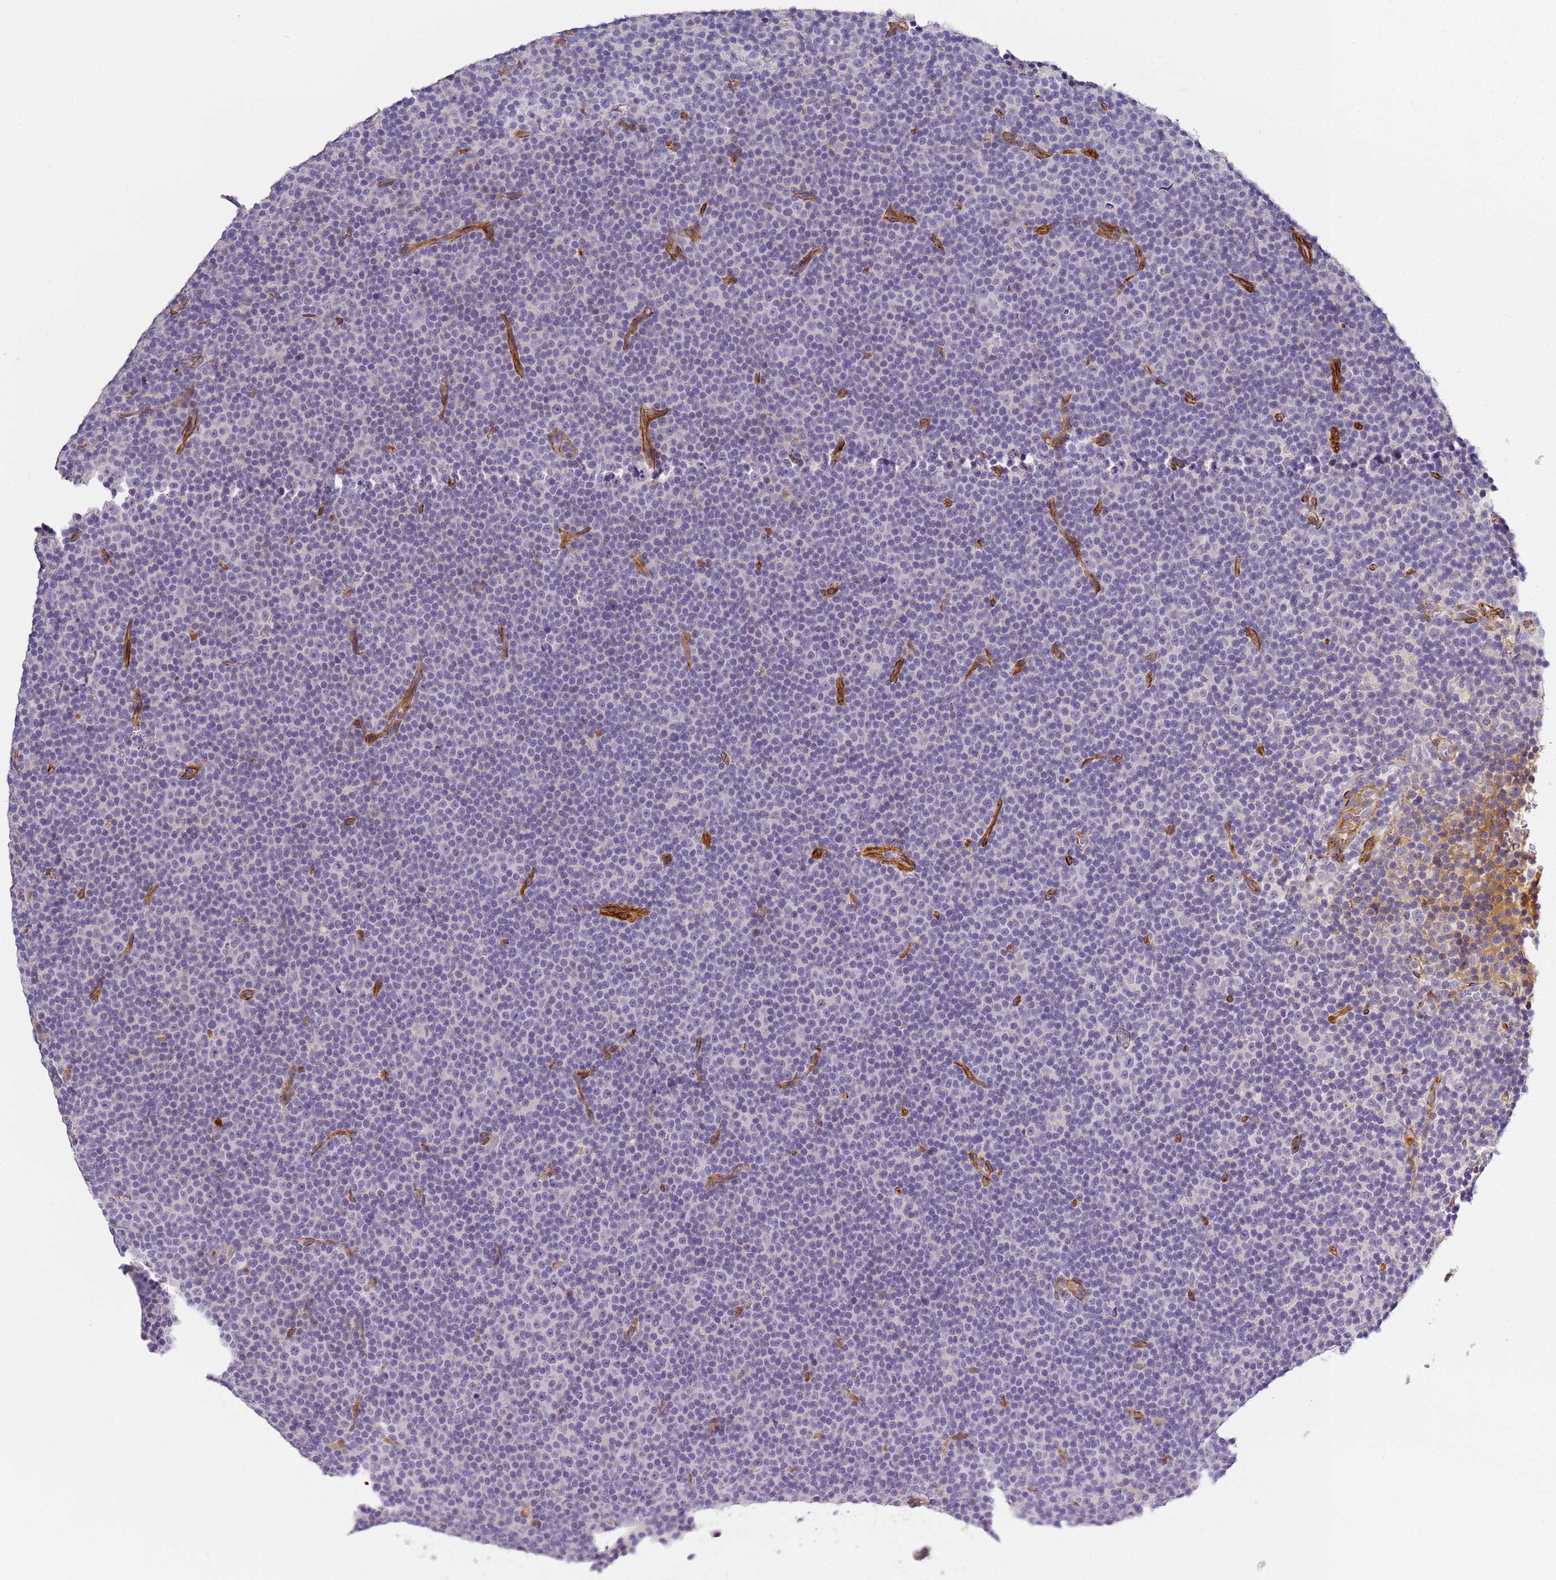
{"staining": {"intensity": "negative", "quantity": "none", "location": "none"}, "tissue": "lymphoma", "cell_type": "Tumor cells", "image_type": "cancer", "snomed": [{"axis": "morphology", "description": "Malignant lymphoma, non-Hodgkin's type, Low grade"}, {"axis": "topography", "description": "Lymph node"}], "caption": "The histopathology image demonstrates no staining of tumor cells in malignant lymphoma, non-Hodgkin's type (low-grade).", "gene": "CFH", "patient": {"sex": "female", "age": 67}}